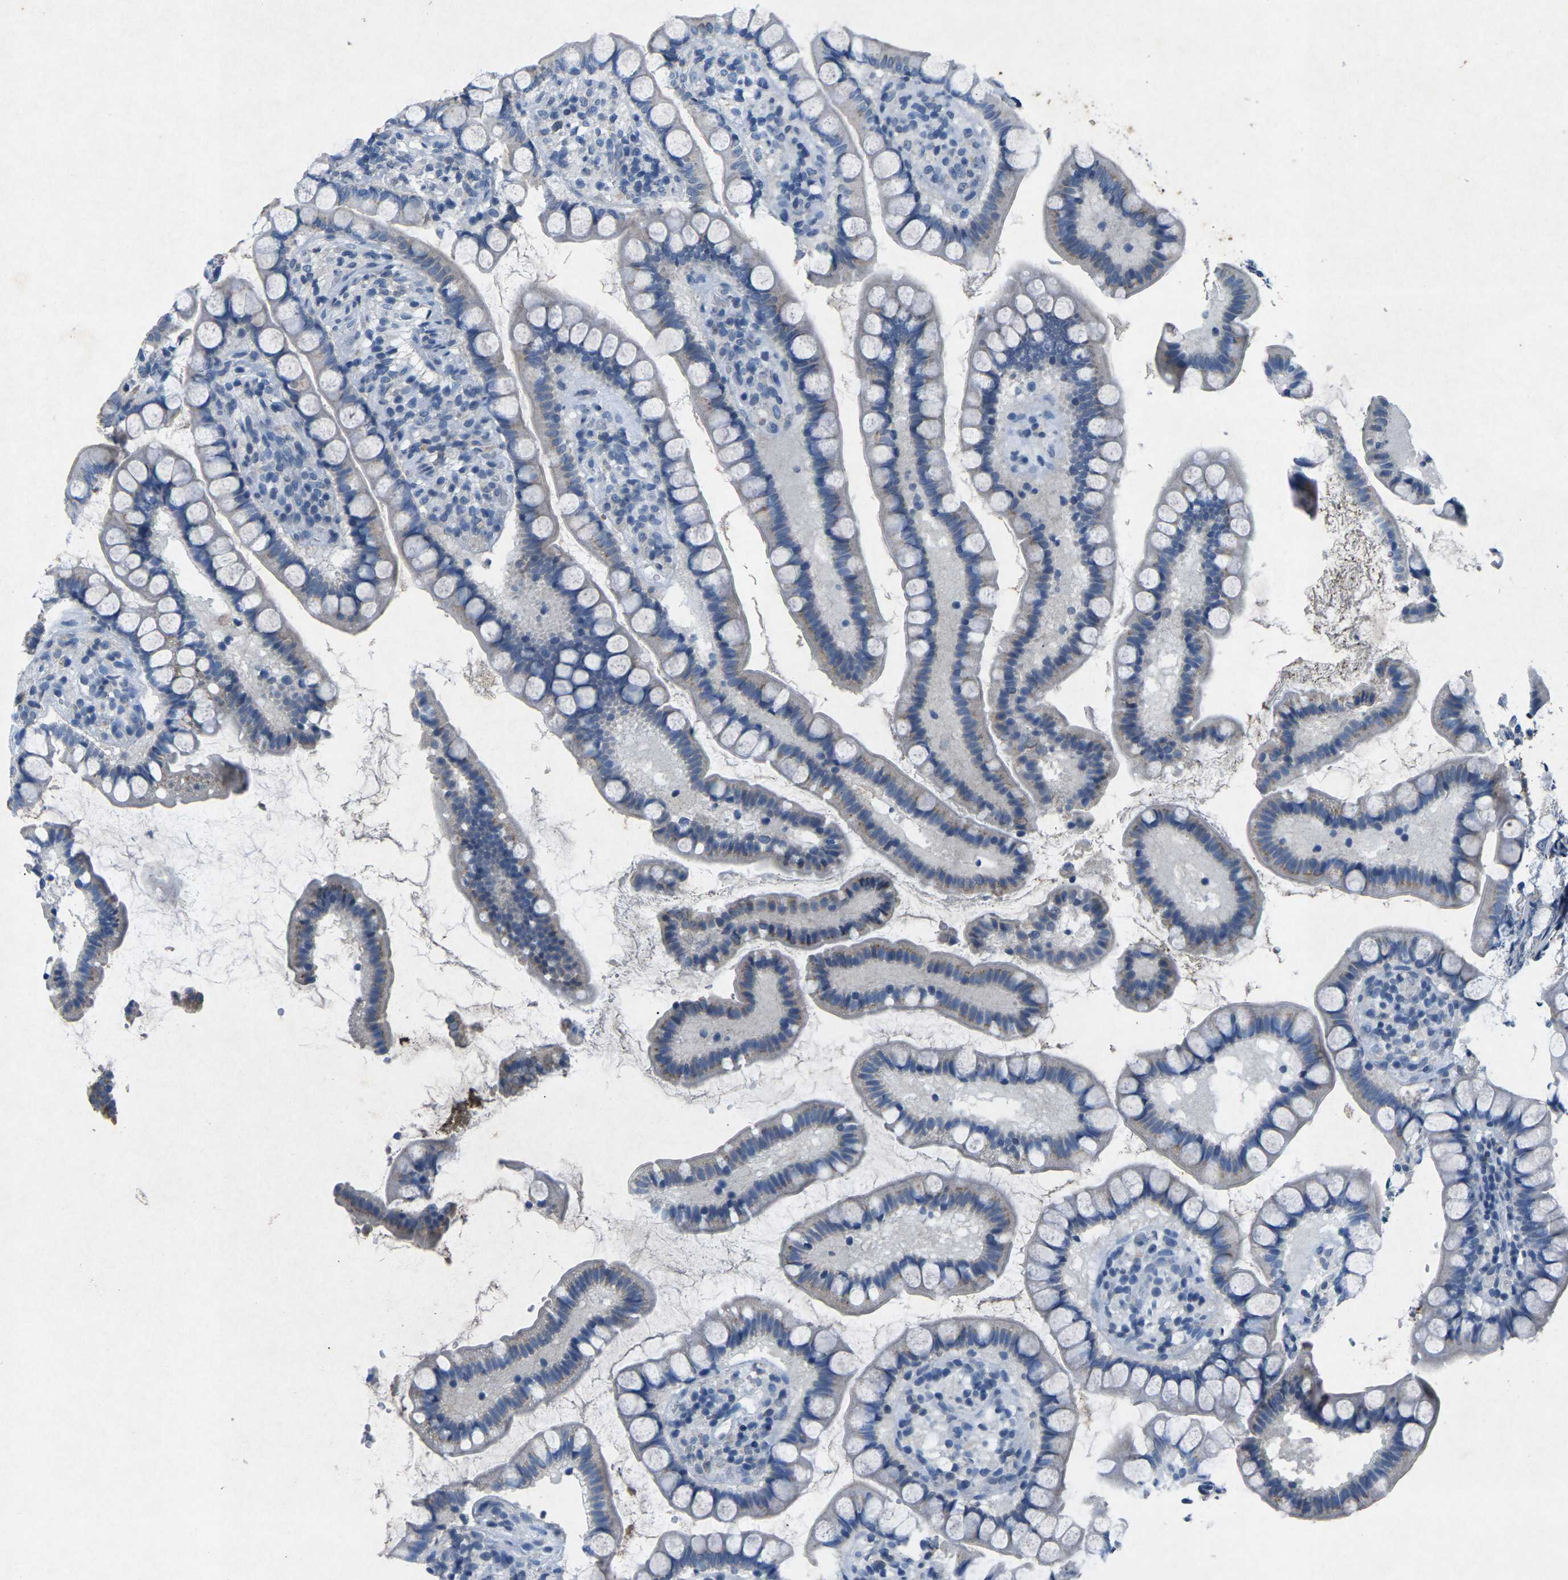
{"staining": {"intensity": "negative", "quantity": "none", "location": "none"}, "tissue": "small intestine", "cell_type": "Glandular cells", "image_type": "normal", "snomed": [{"axis": "morphology", "description": "Normal tissue, NOS"}, {"axis": "topography", "description": "Small intestine"}], "caption": "Immunohistochemistry (IHC) photomicrograph of normal human small intestine stained for a protein (brown), which exhibits no expression in glandular cells.", "gene": "PLG", "patient": {"sex": "female", "age": 84}}